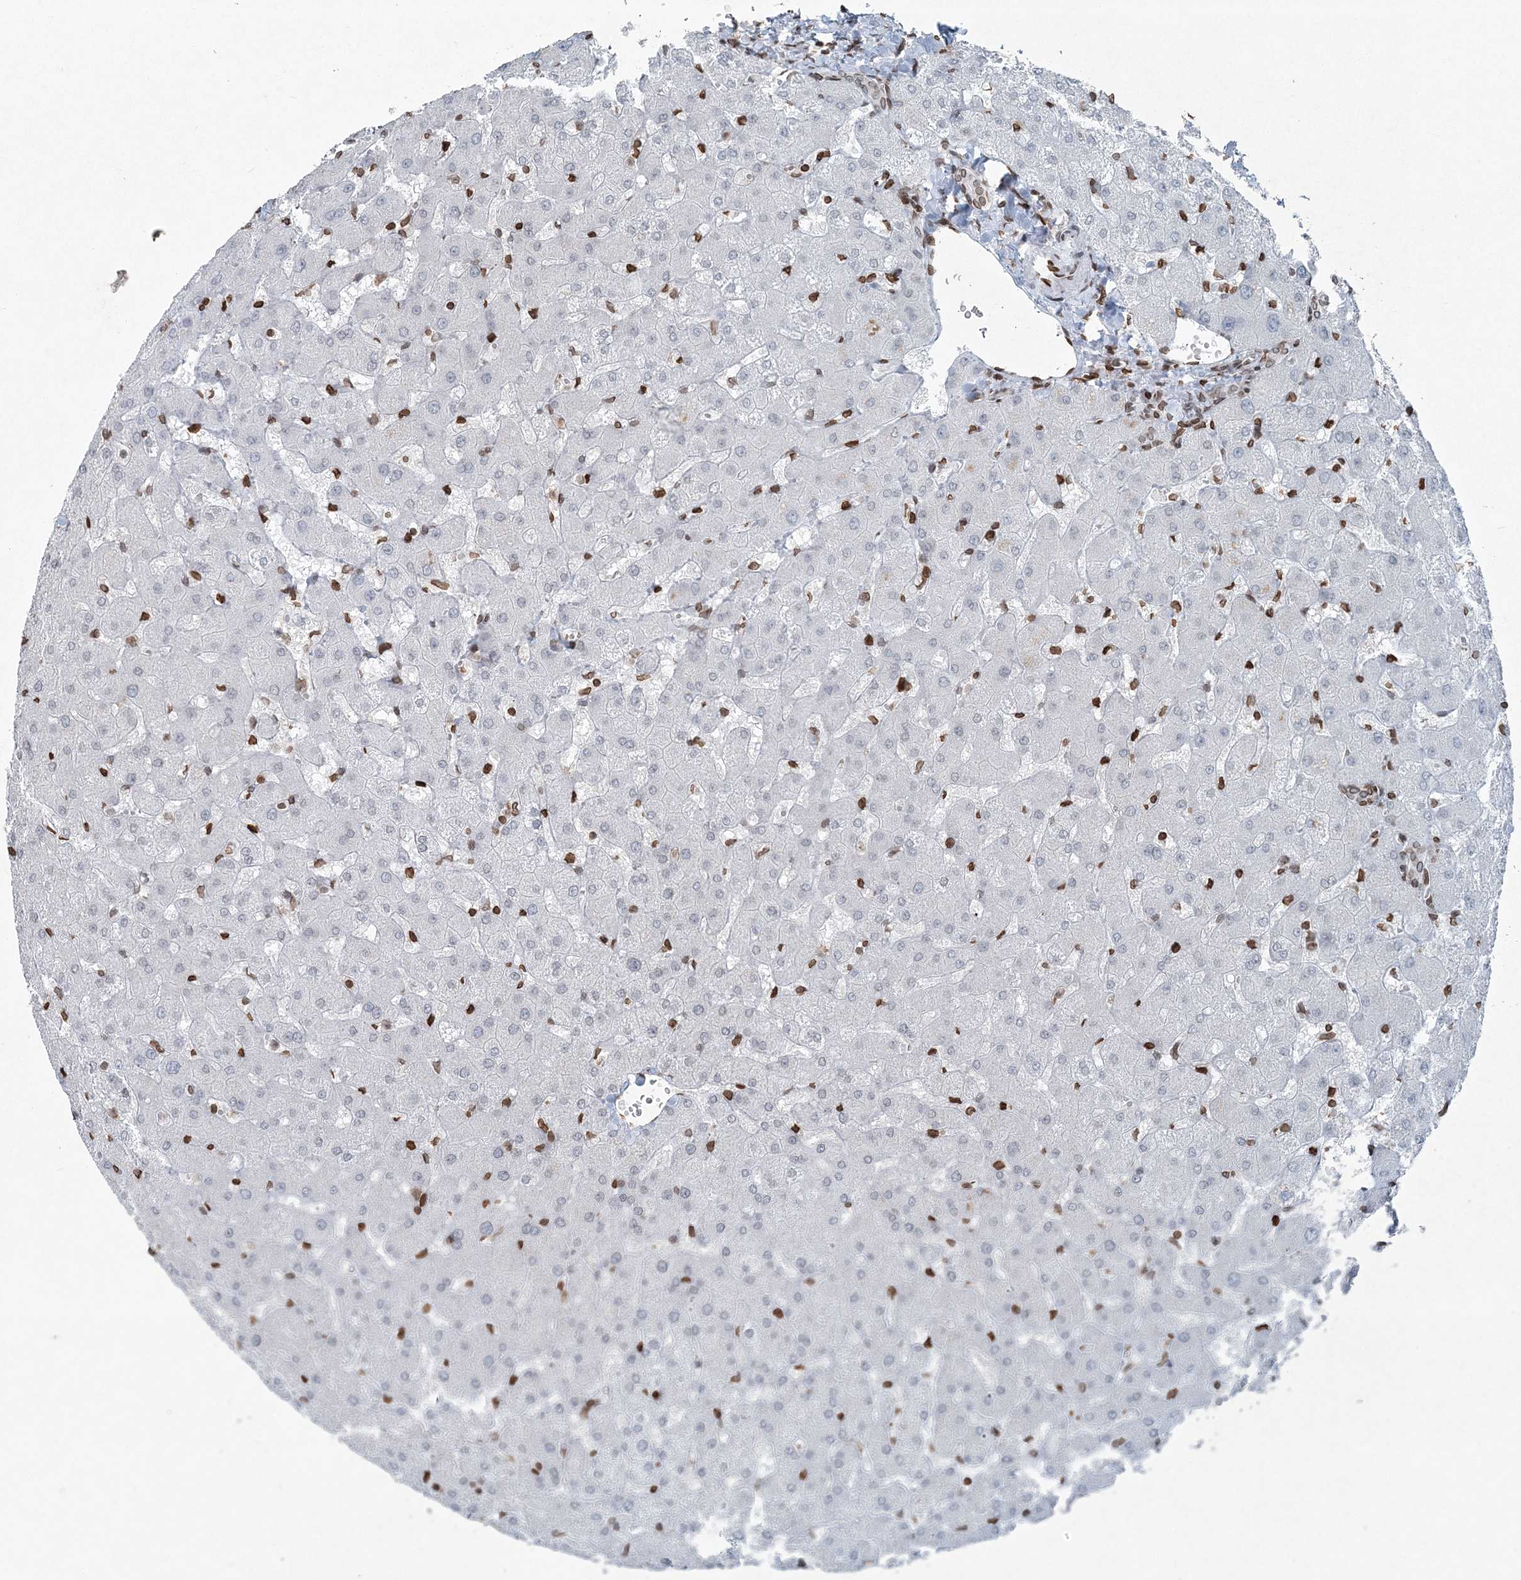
{"staining": {"intensity": "moderate", "quantity": "25%-75%", "location": "cytoplasmic/membranous,nuclear"}, "tissue": "liver", "cell_type": "Cholangiocytes", "image_type": "normal", "snomed": [{"axis": "morphology", "description": "Normal tissue, NOS"}, {"axis": "topography", "description": "Liver"}], "caption": "This is a photomicrograph of IHC staining of benign liver, which shows moderate positivity in the cytoplasmic/membranous,nuclear of cholangiocytes.", "gene": "GJD4", "patient": {"sex": "female", "age": 63}}